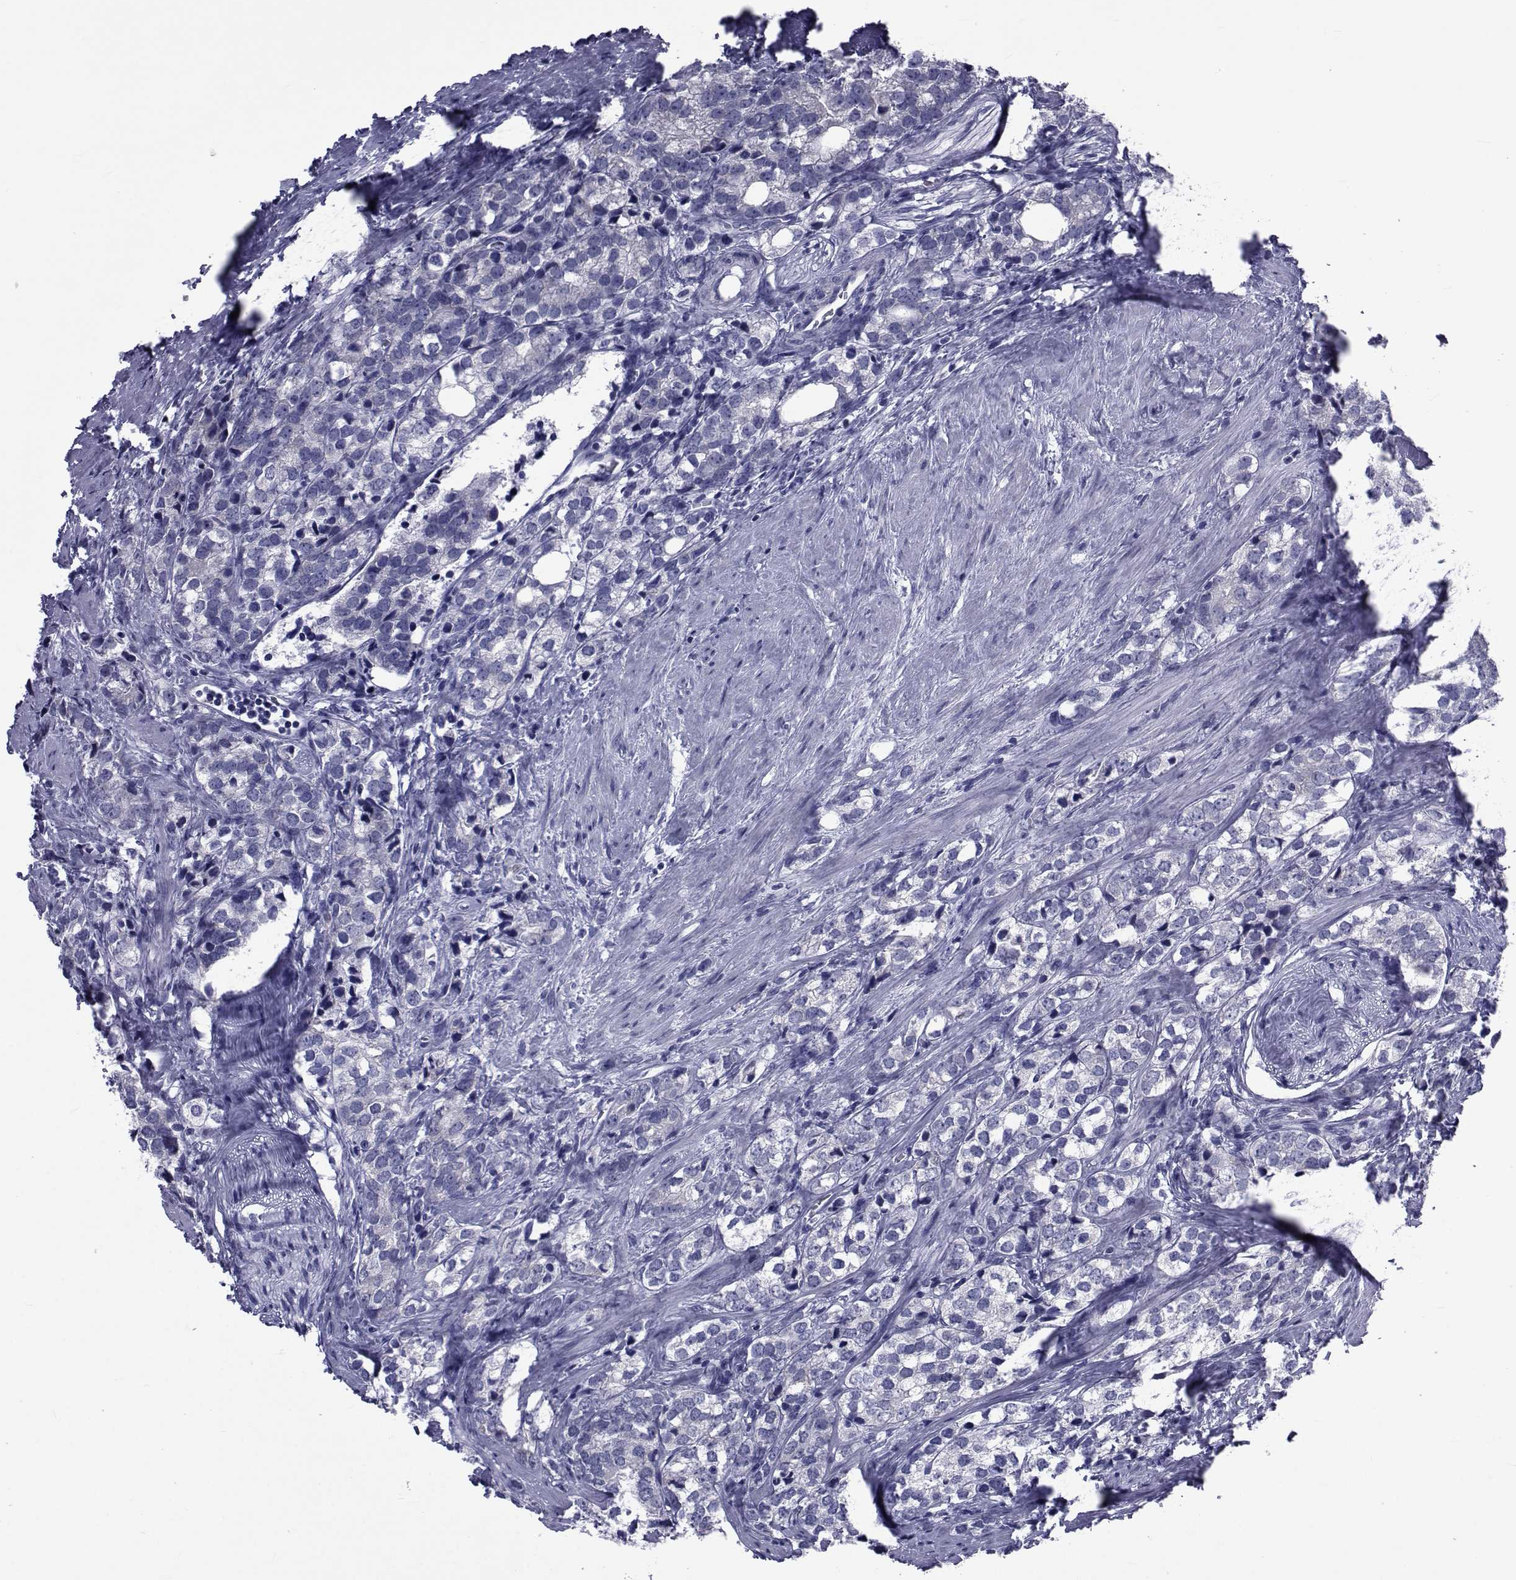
{"staining": {"intensity": "negative", "quantity": "none", "location": "none"}, "tissue": "prostate cancer", "cell_type": "Tumor cells", "image_type": "cancer", "snomed": [{"axis": "morphology", "description": "Adenocarcinoma, NOS"}, {"axis": "topography", "description": "Prostate and seminal vesicle, NOS"}], "caption": "A high-resolution image shows IHC staining of adenocarcinoma (prostate), which shows no significant expression in tumor cells.", "gene": "GKAP1", "patient": {"sex": "male", "age": 63}}